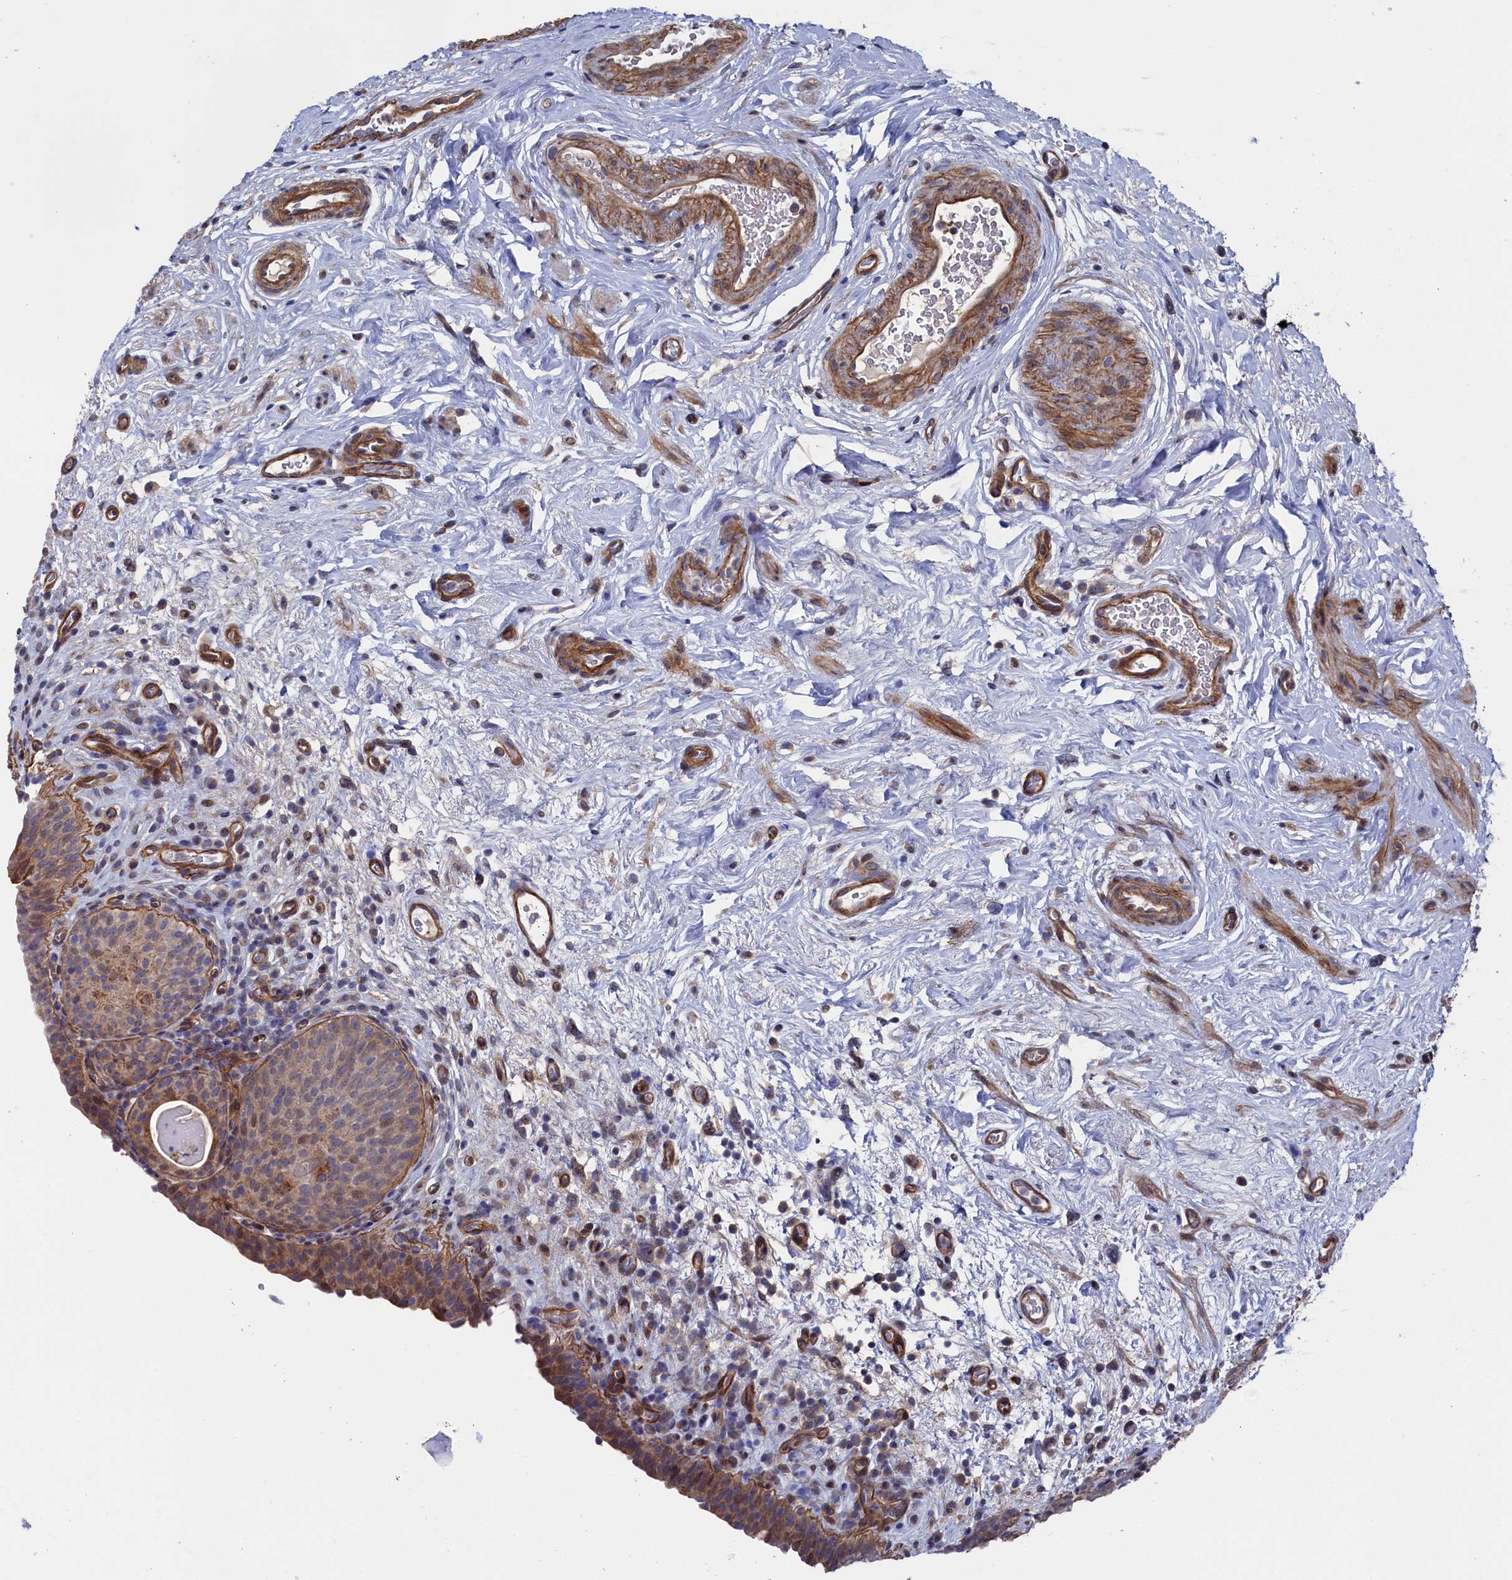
{"staining": {"intensity": "strong", "quantity": ">75%", "location": "cytoplasmic/membranous"}, "tissue": "urinary bladder", "cell_type": "Urothelial cells", "image_type": "normal", "snomed": [{"axis": "morphology", "description": "Normal tissue, NOS"}, {"axis": "topography", "description": "Urinary bladder"}], "caption": "About >75% of urothelial cells in normal human urinary bladder demonstrate strong cytoplasmic/membranous protein expression as visualized by brown immunohistochemical staining.", "gene": "ZNF891", "patient": {"sex": "male", "age": 83}}